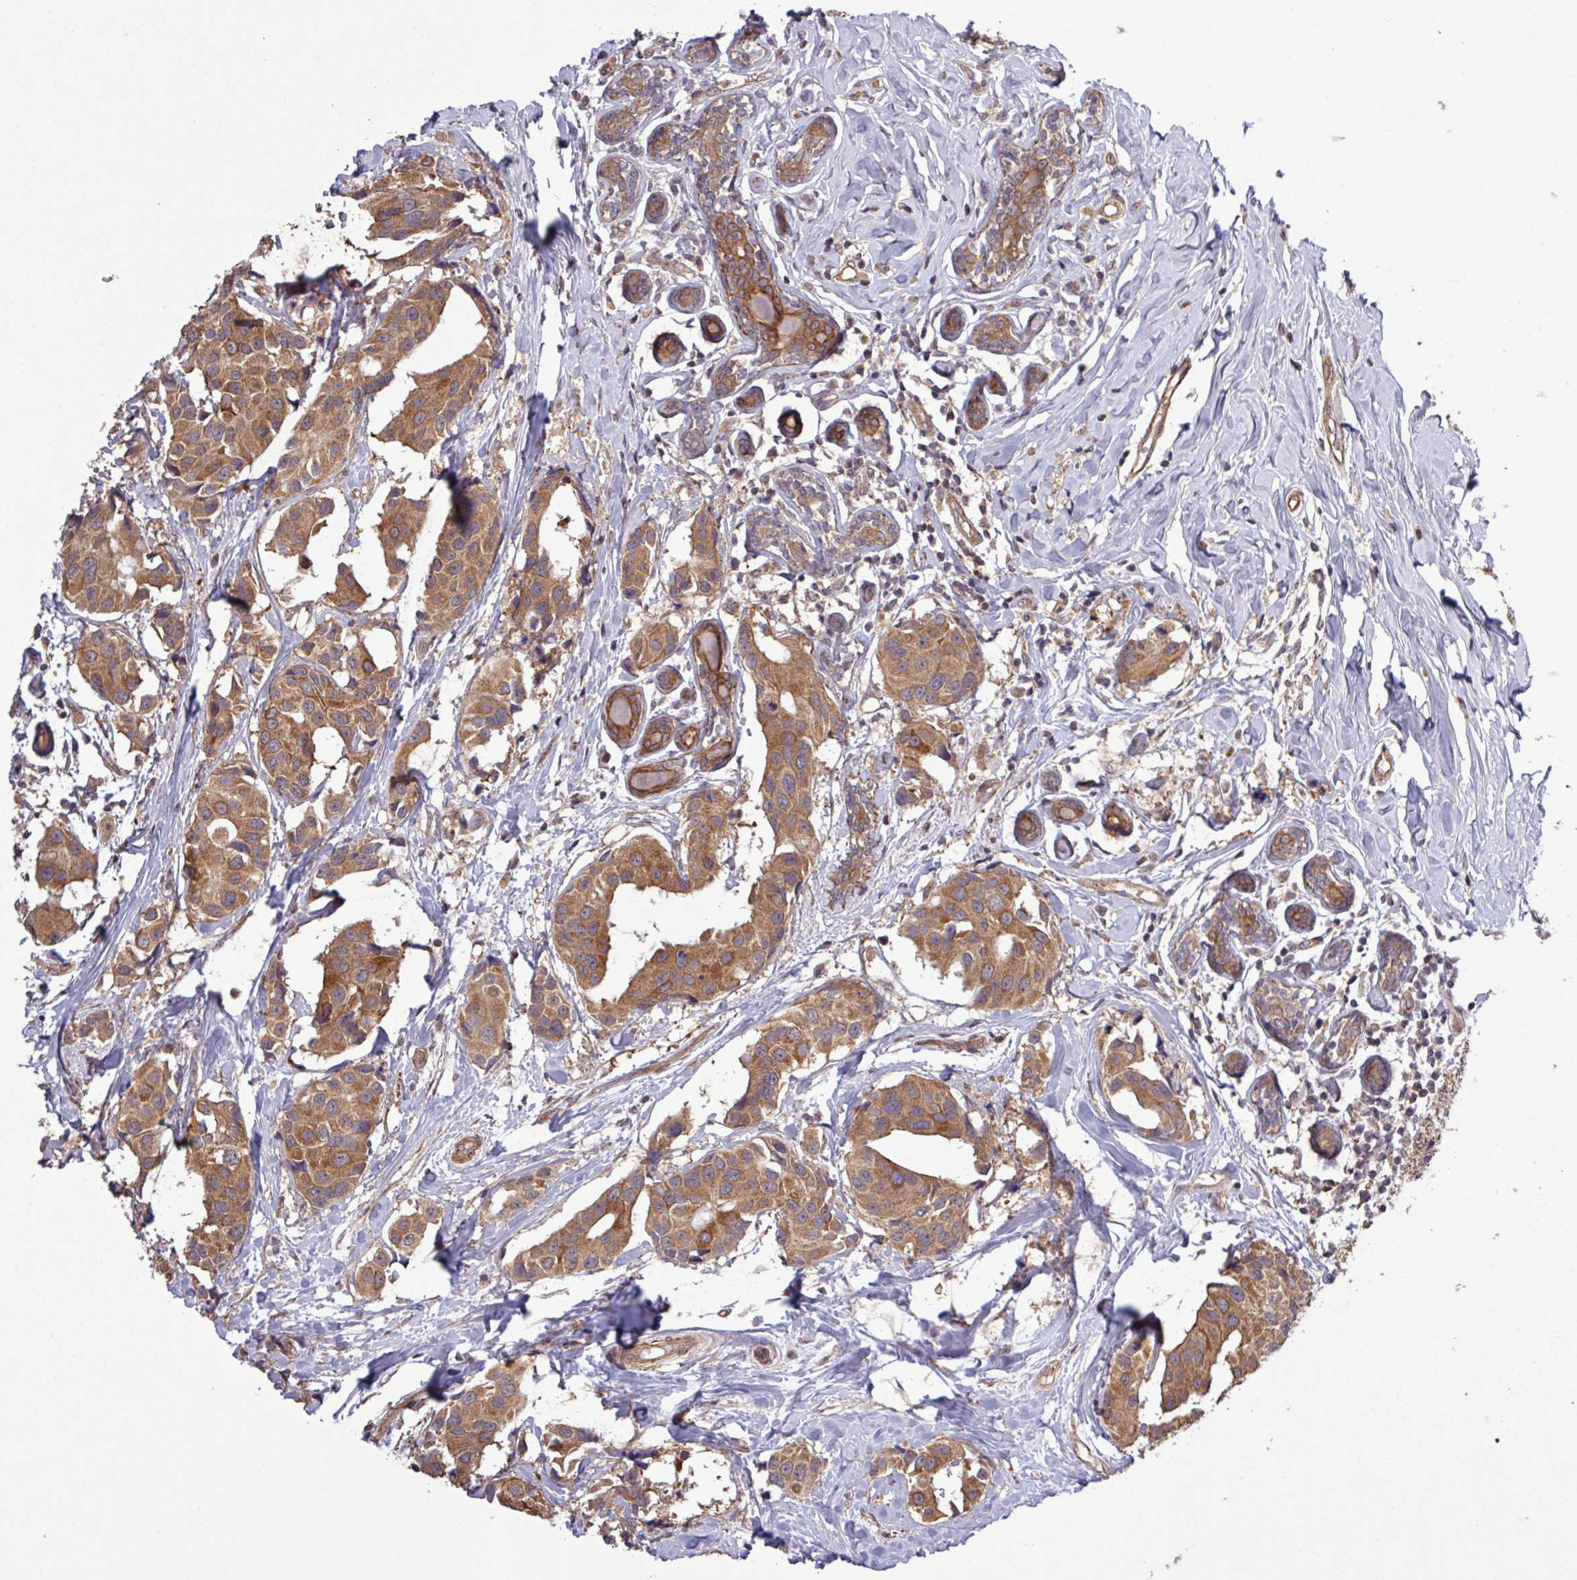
{"staining": {"intensity": "moderate", "quantity": ">75%", "location": "cytoplasmic/membranous"}, "tissue": "breast cancer", "cell_type": "Tumor cells", "image_type": "cancer", "snomed": [{"axis": "morphology", "description": "Normal tissue, NOS"}, {"axis": "morphology", "description": "Duct carcinoma"}, {"axis": "topography", "description": "Breast"}], "caption": "Tumor cells reveal medium levels of moderate cytoplasmic/membranous positivity in approximately >75% of cells in human breast intraductal carcinoma.", "gene": "TRABD2A", "patient": {"sex": "female", "age": 39}}